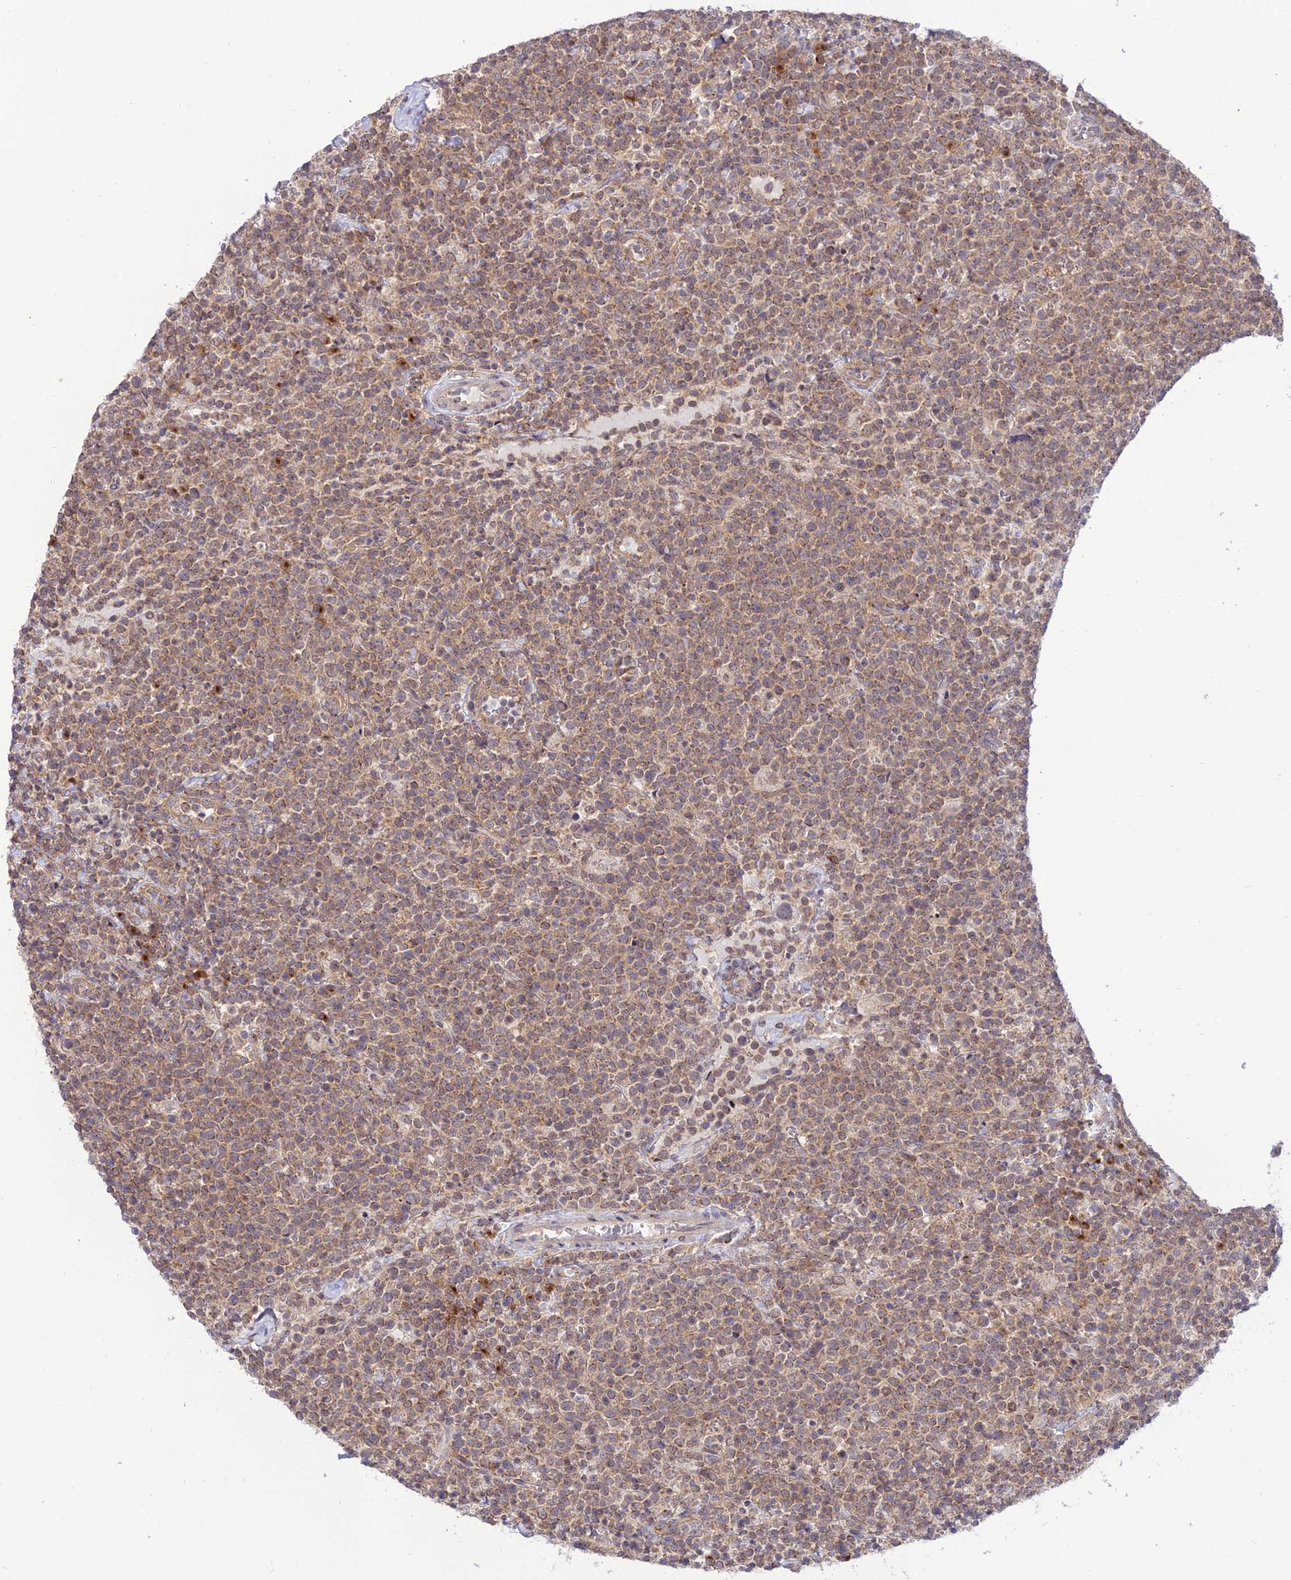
{"staining": {"intensity": "weak", "quantity": ">75%", "location": "cytoplasmic/membranous"}, "tissue": "lymphoma", "cell_type": "Tumor cells", "image_type": "cancer", "snomed": [{"axis": "morphology", "description": "Malignant lymphoma, non-Hodgkin's type, High grade"}, {"axis": "topography", "description": "Lymph node"}], "caption": "A histopathology image showing weak cytoplasmic/membranous staining in approximately >75% of tumor cells in lymphoma, as visualized by brown immunohistochemical staining.", "gene": "GOLGA3", "patient": {"sex": "male", "age": 61}}